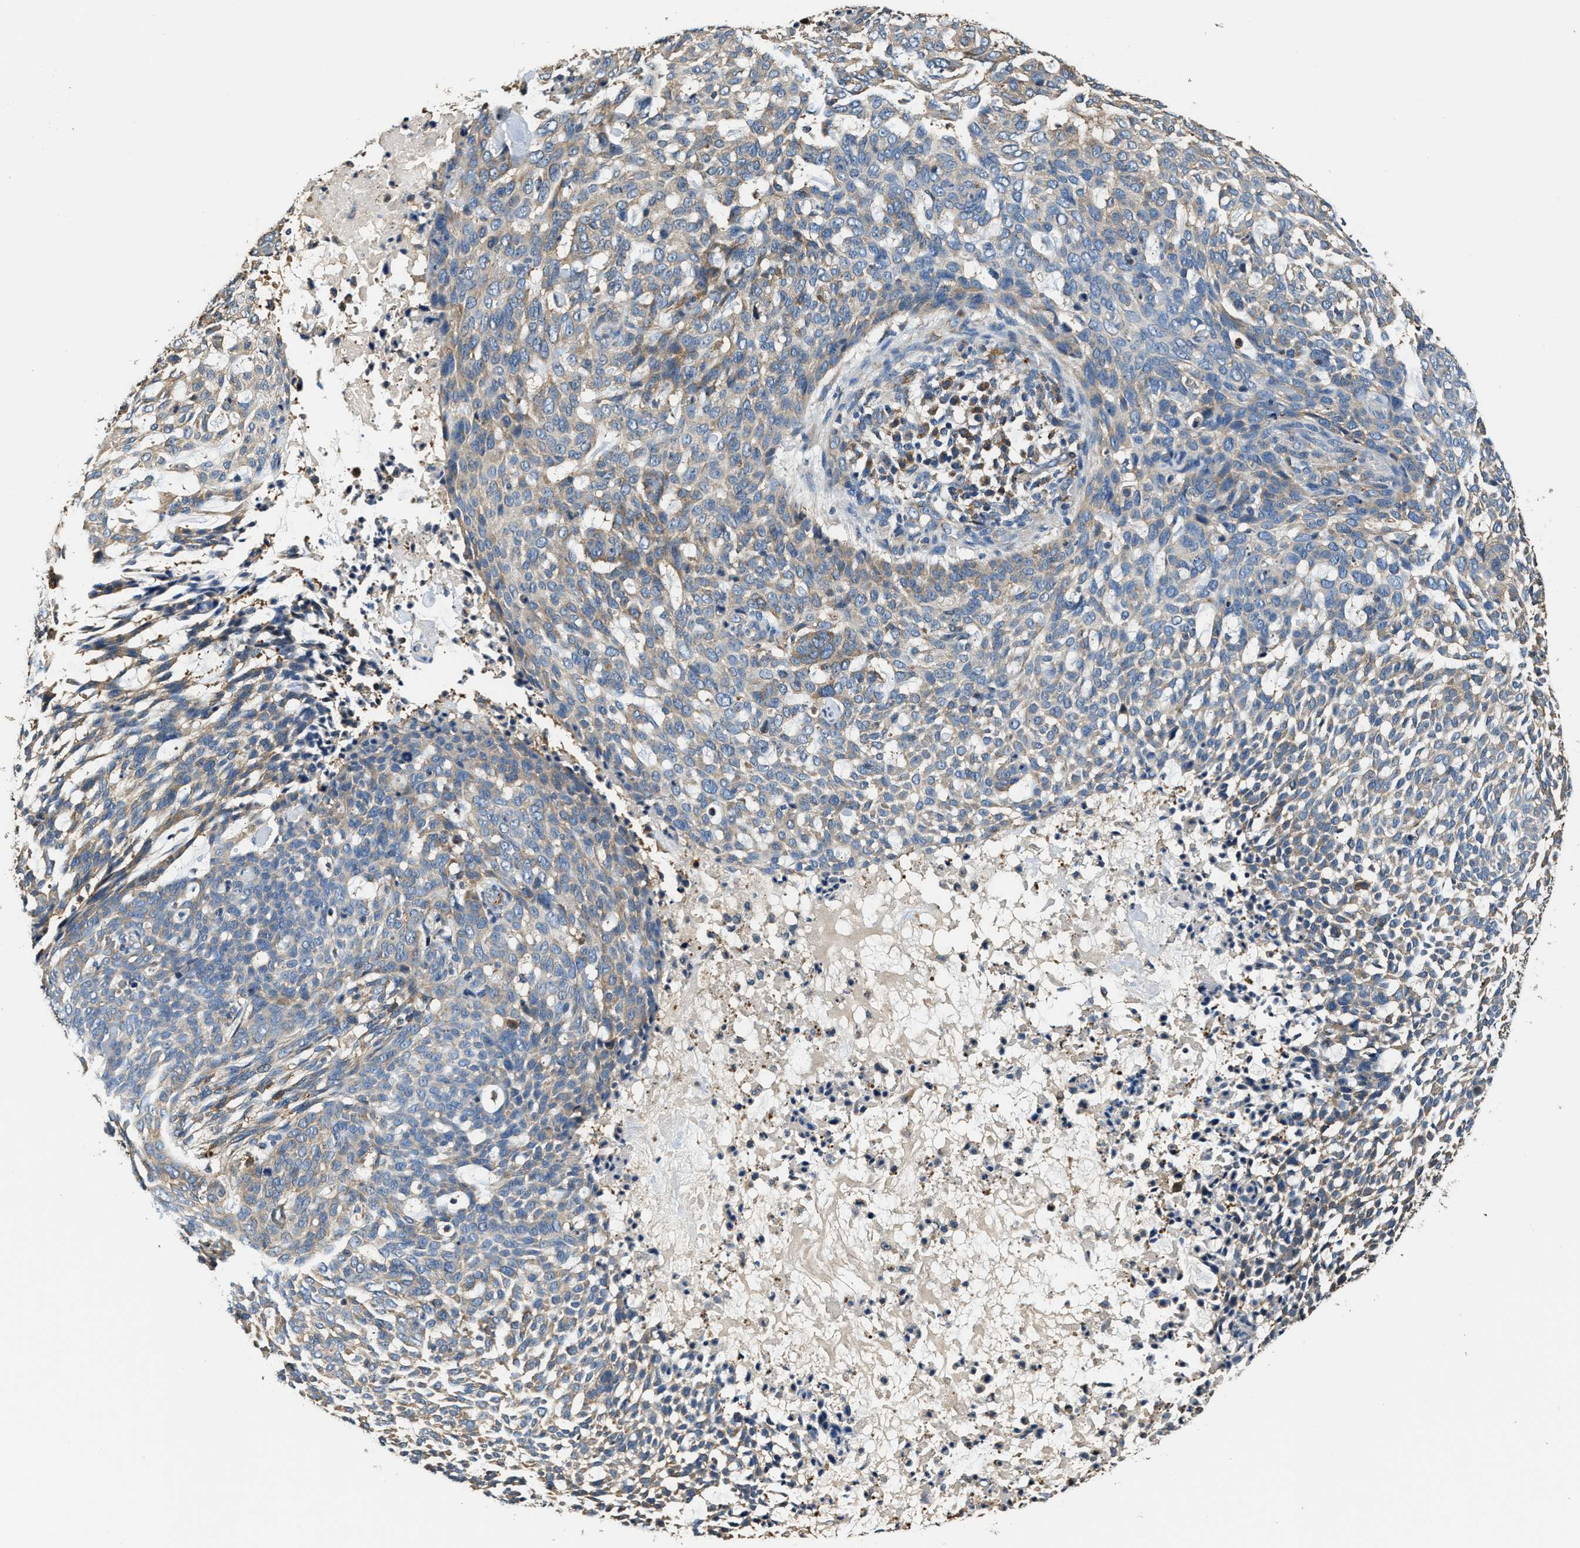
{"staining": {"intensity": "weak", "quantity": "25%-75%", "location": "cytoplasmic/membranous"}, "tissue": "skin cancer", "cell_type": "Tumor cells", "image_type": "cancer", "snomed": [{"axis": "morphology", "description": "Basal cell carcinoma"}, {"axis": "topography", "description": "Skin"}], "caption": "A histopathology image of skin cancer stained for a protein demonstrates weak cytoplasmic/membranous brown staining in tumor cells.", "gene": "GFRA3", "patient": {"sex": "female", "age": 64}}